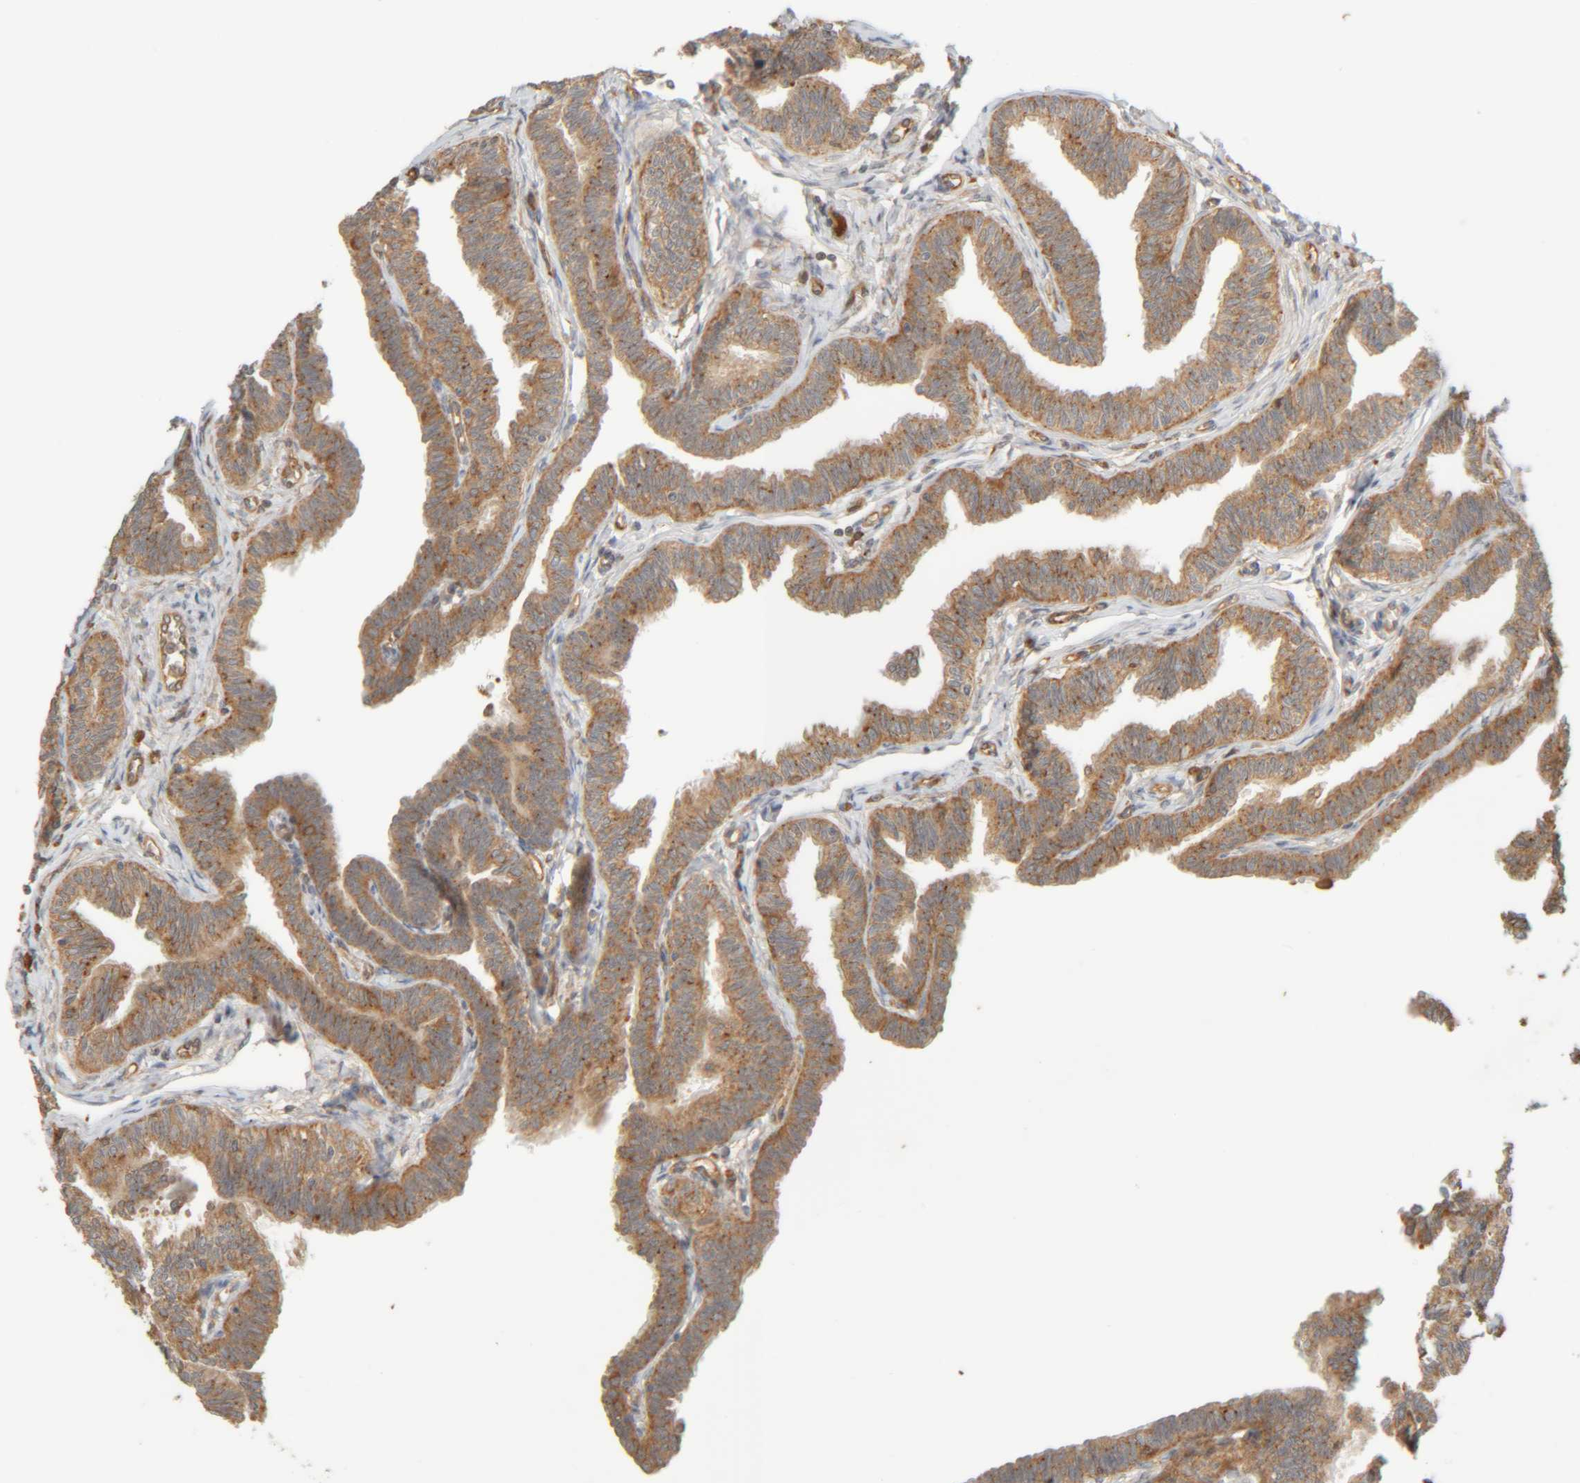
{"staining": {"intensity": "moderate", "quantity": ">75%", "location": "cytoplasmic/membranous"}, "tissue": "fallopian tube", "cell_type": "Glandular cells", "image_type": "normal", "snomed": [{"axis": "morphology", "description": "Normal tissue, NOS"}, {"axis": "topography", "description": "Fallopian tube"}, {"axis": "topography", "description": "Ovary"}], "caption": "A micrograph of human fallopian tube stained for a protein shows moderate cytoplasmic/membranous brown staining in glandular cells. (brown staining indicates protein expression, while blue staining denotes nuclei).", "gene": "TMEM192", "patient": {"sex": "female", "age": 23}}